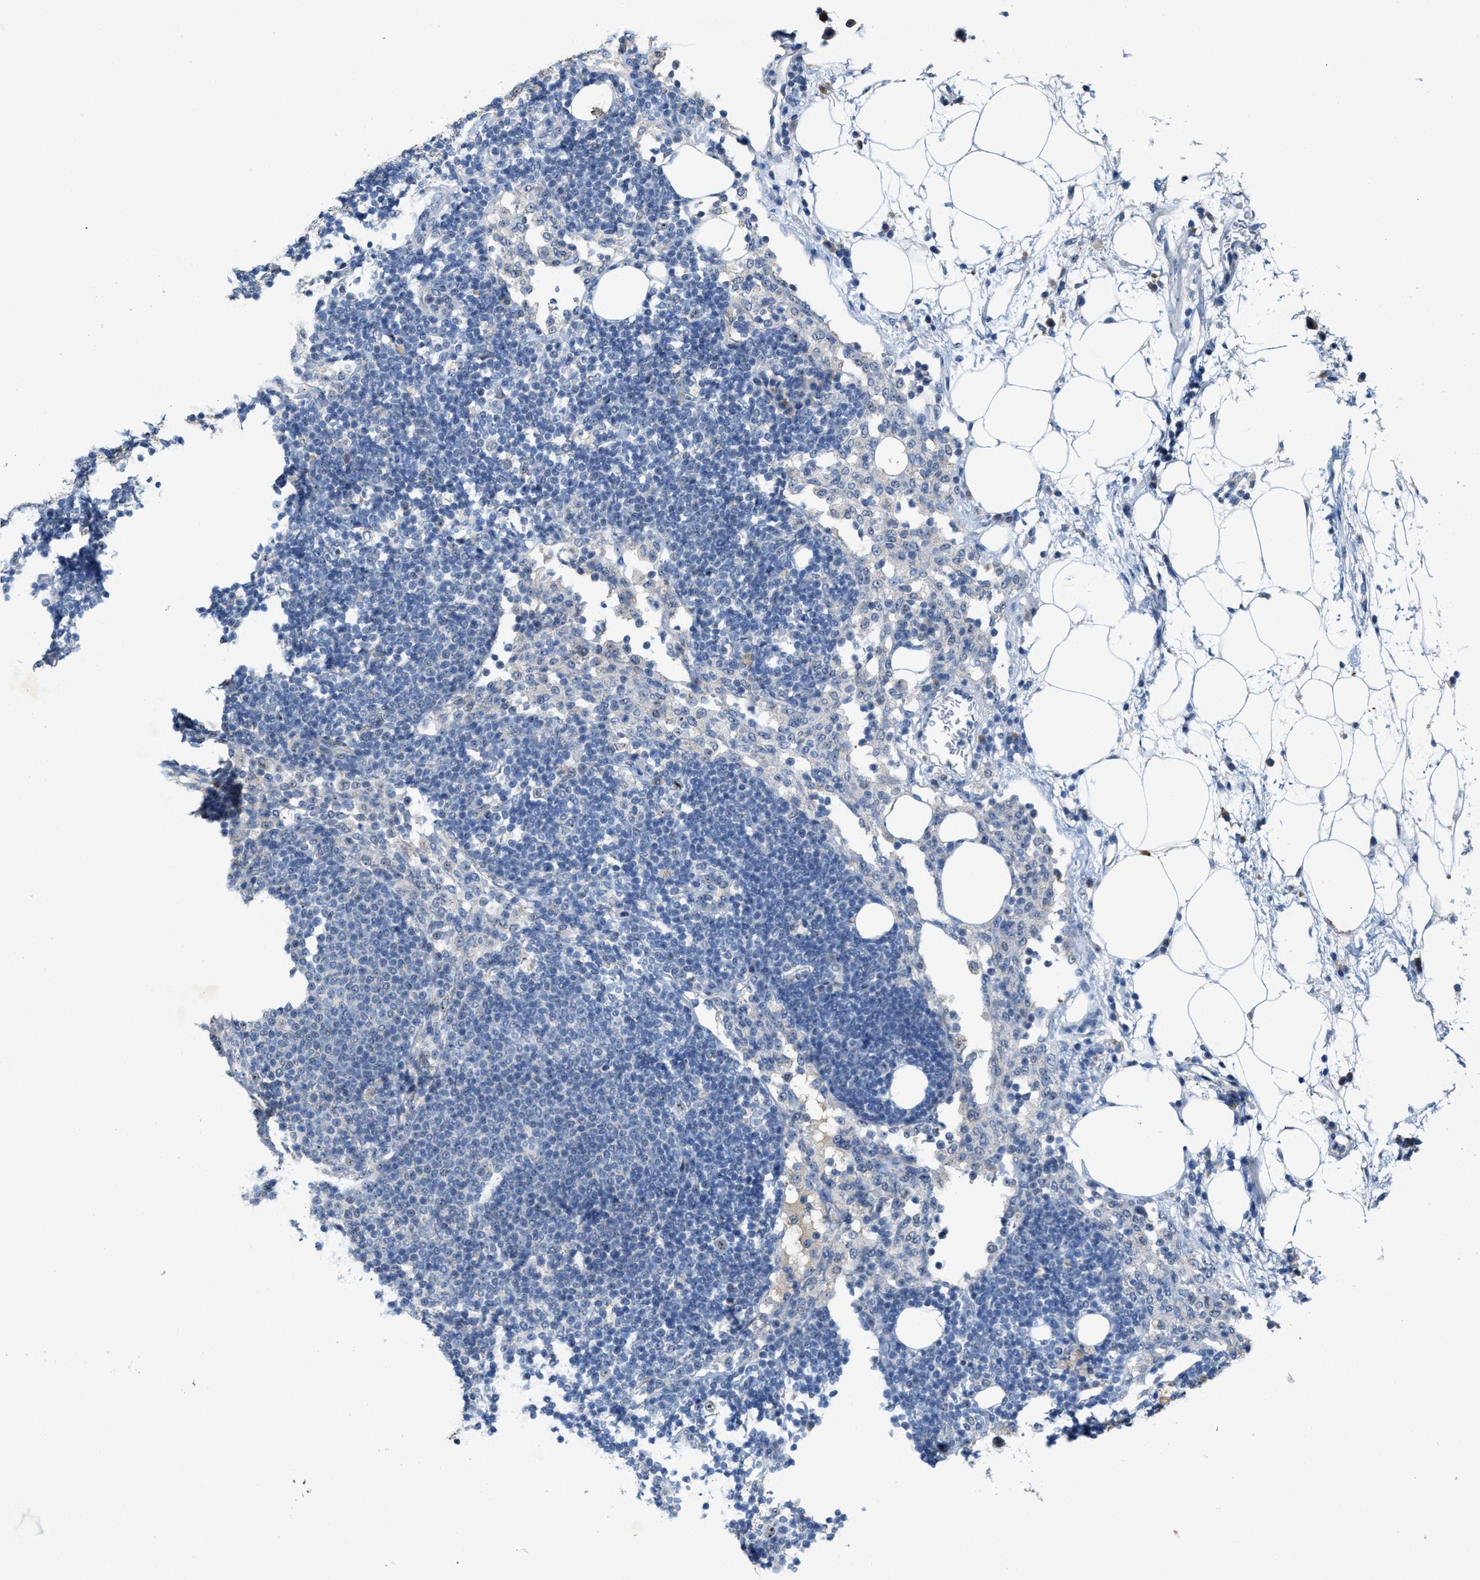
{"staining": {"intensity": "negative", "quantity": "none", "location": "none"}, "tissue": "lymph node", "cell_type": "Germinal center cells", "image_type": "normal", "snomed": [{"axis": "morphology", "description": "Normal tissue, NOS"}, {"axis": "morphology", "description": "Carcinoid, malignant, NOS"}, {"axis": "topography", "description": "Lymph node"}], "caption": "Human lymph node stained for a protein using immunohistochemistry (IHC) shows no expression in germinal center cells.", "gene": "ZNF783", "patient": {"sex": "male", "age": 47}}